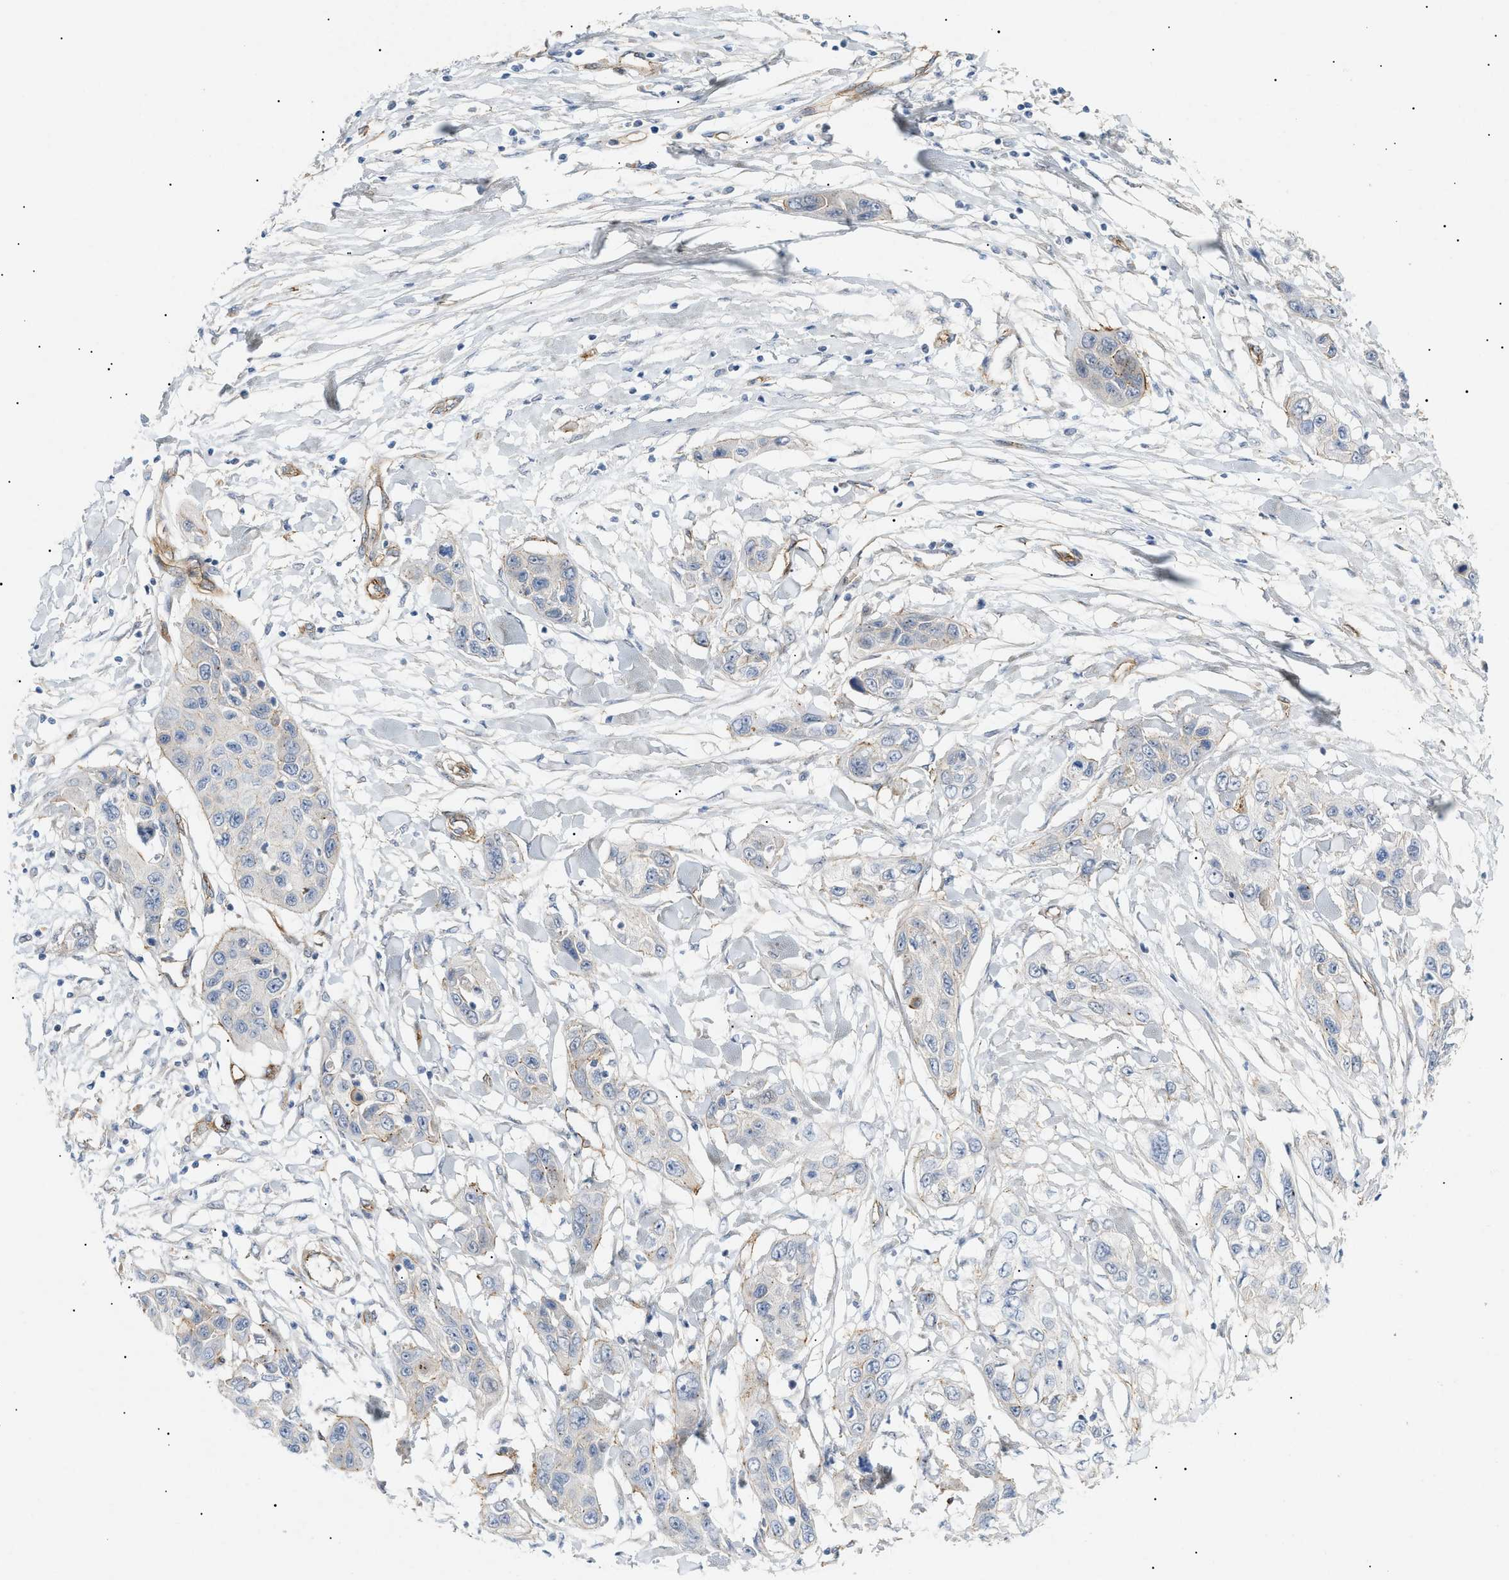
{"staining": {"intensity": "weak", "quantity": "<25%", "location": "cytoplasmic/membranous"}, "tissue": "pancreatic cancer", "cell_type": "Tumor cells", "image_type": "cancer", "snomed": [{"axis": "morphology", "description": "Adenocarcinoma, NOS"}, {"axis": "topography", "description": "Pancreas"}], "caption": "Immunohistochemistry micrograph of neoplastic tissue: human adenocarcinoma (pancreatic) stained with DAB (3,3'-diaminobenzidine) displays no significant protein staining in tumor cells. Brightfield microscopy of immunohistochemistry stained with DAB (brown) and hematoxylin (blue), captured at high magnification.", "gene": "ZFHX2", "patient": {"sex": "female", "age": 70}}